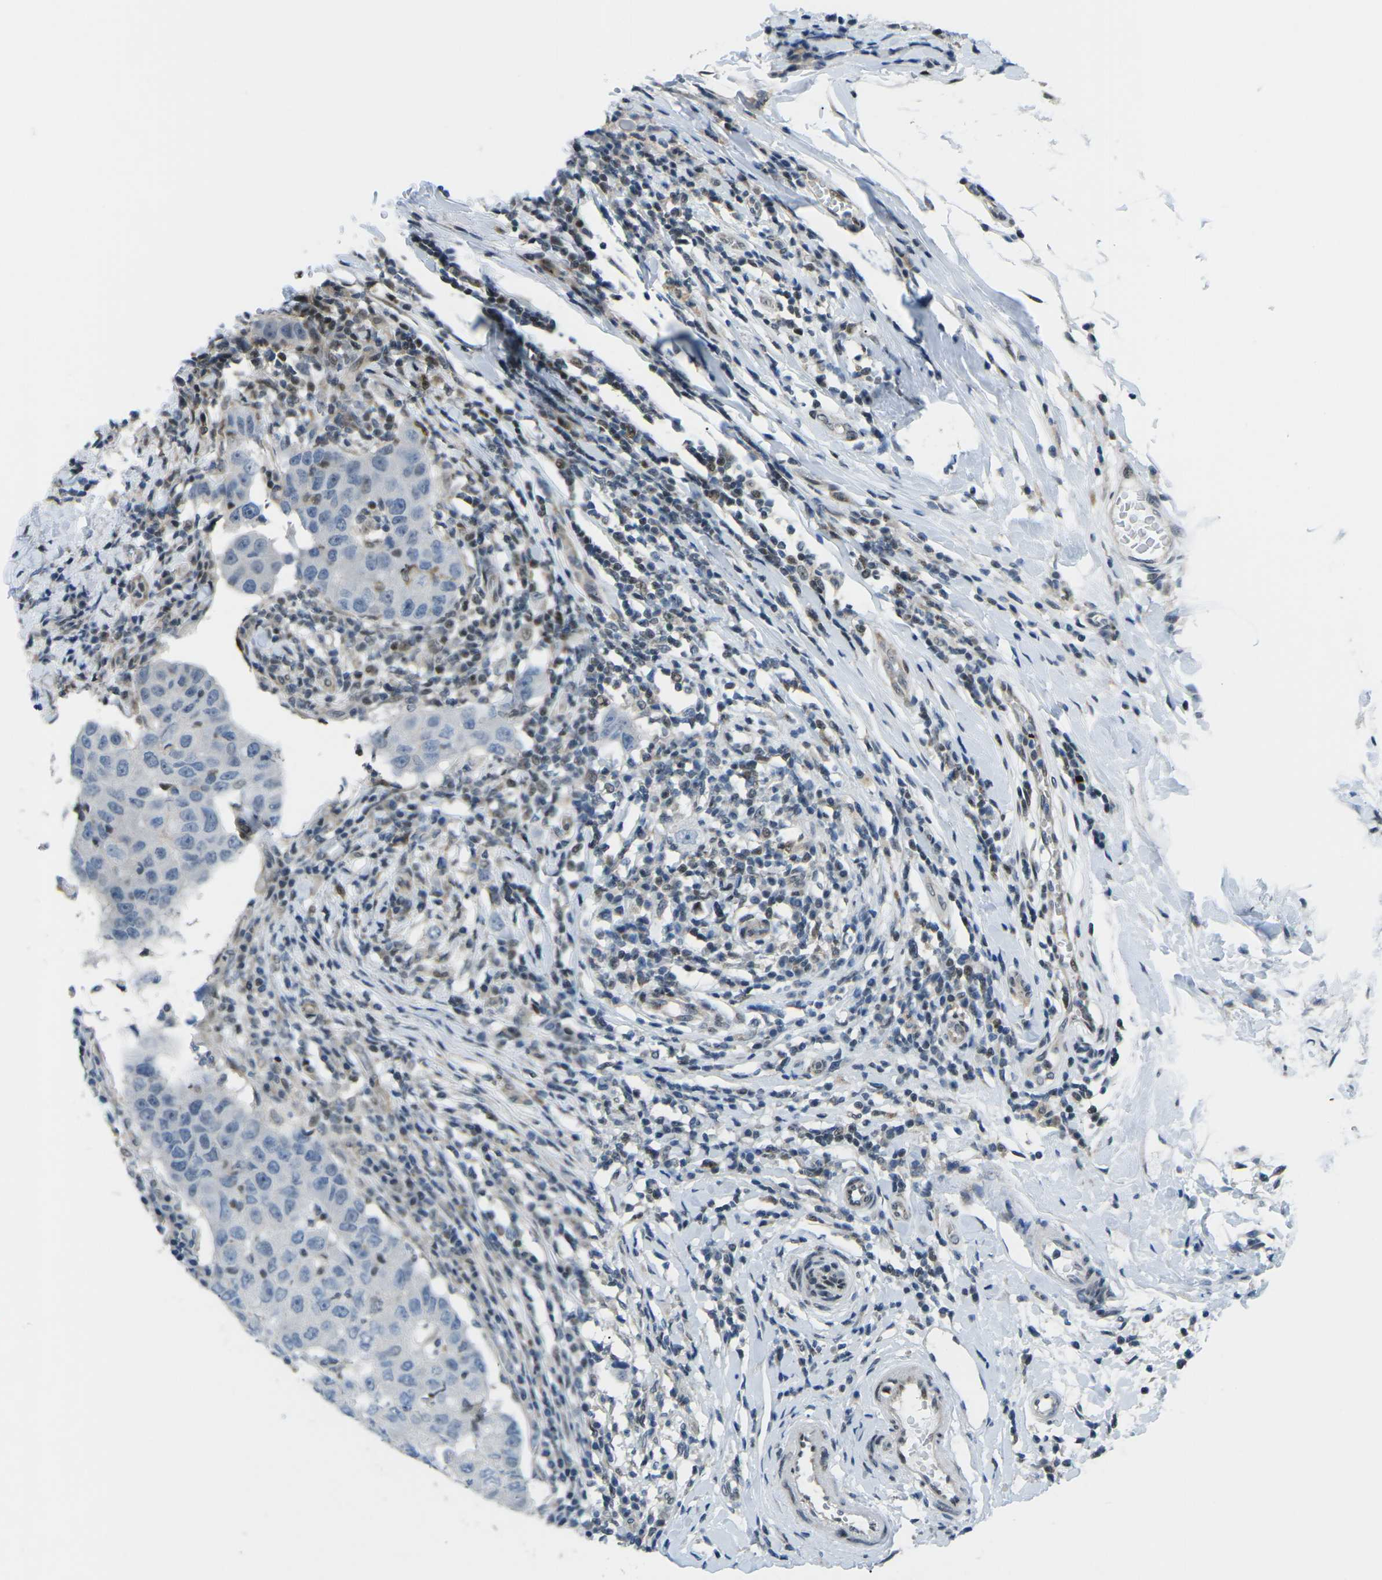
{"staining": {"intensity": "negative", "quantity": "none", "location": "none"}, "tissue": "breast cancer", "cell_type": "Tumor cells", "image_type": "cancer", "snomed": [{"axis": "morphology", "description": "Duct carcinoma"}, {"axis": "topography", "description": "Breast"}], "caption": "High magnification brightfield microscopy of intraductal carcinoma (breast) stained with DAB (brown) and counterstained with hematoxylin (blue): tumor cells show no significant positivity.", "gene": "MBNL1", "patient": {"sex": "female", "age": 27}}